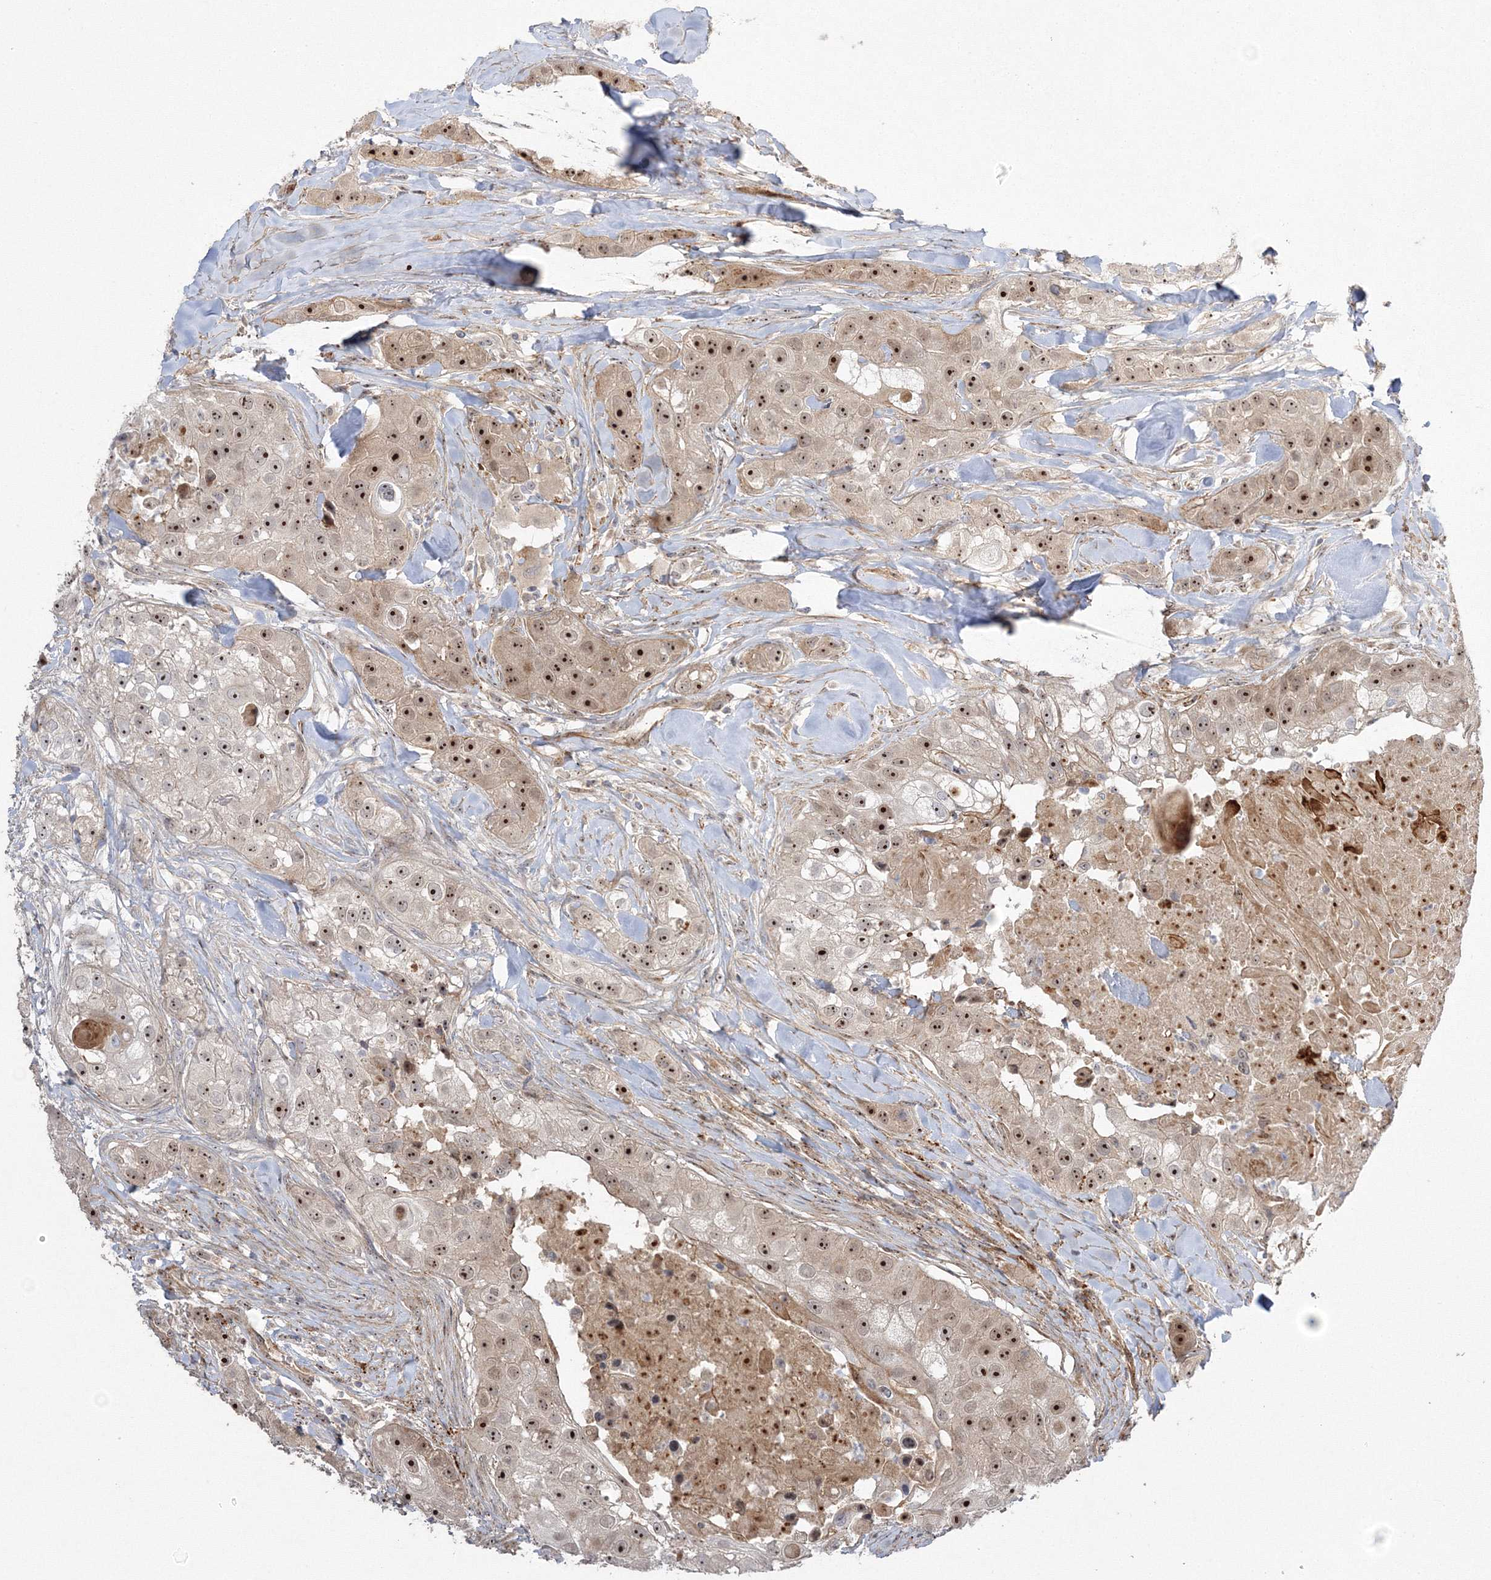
{"staining": {"intensity": "strong", "quantity": ">75%", "location": "nuclear"}, "tissue": "head and neck cancer", "cell_type": "Tumor cells", "image_type": "cancer", "snomed": [{"axis": "morphology", "description": "Normal tissue, NOS"}, {"axis": "morphology", "description": "Squamous cell carcinoma, NOS"}, {"axis": "topography", "description": "Skeletal muscle"}, {"axis": "topography", "description": "Head-Neck"}], "caption": "Protein expression analysis of human head and neck squamous cell carcinoma reveals strong nuclear staining in approximately >75% of tumor cells. The protein is shown in brown color, while the nuclei are stained blue.", "gene": "NPM3", "patient": {"sex": "male", "age": 51}}